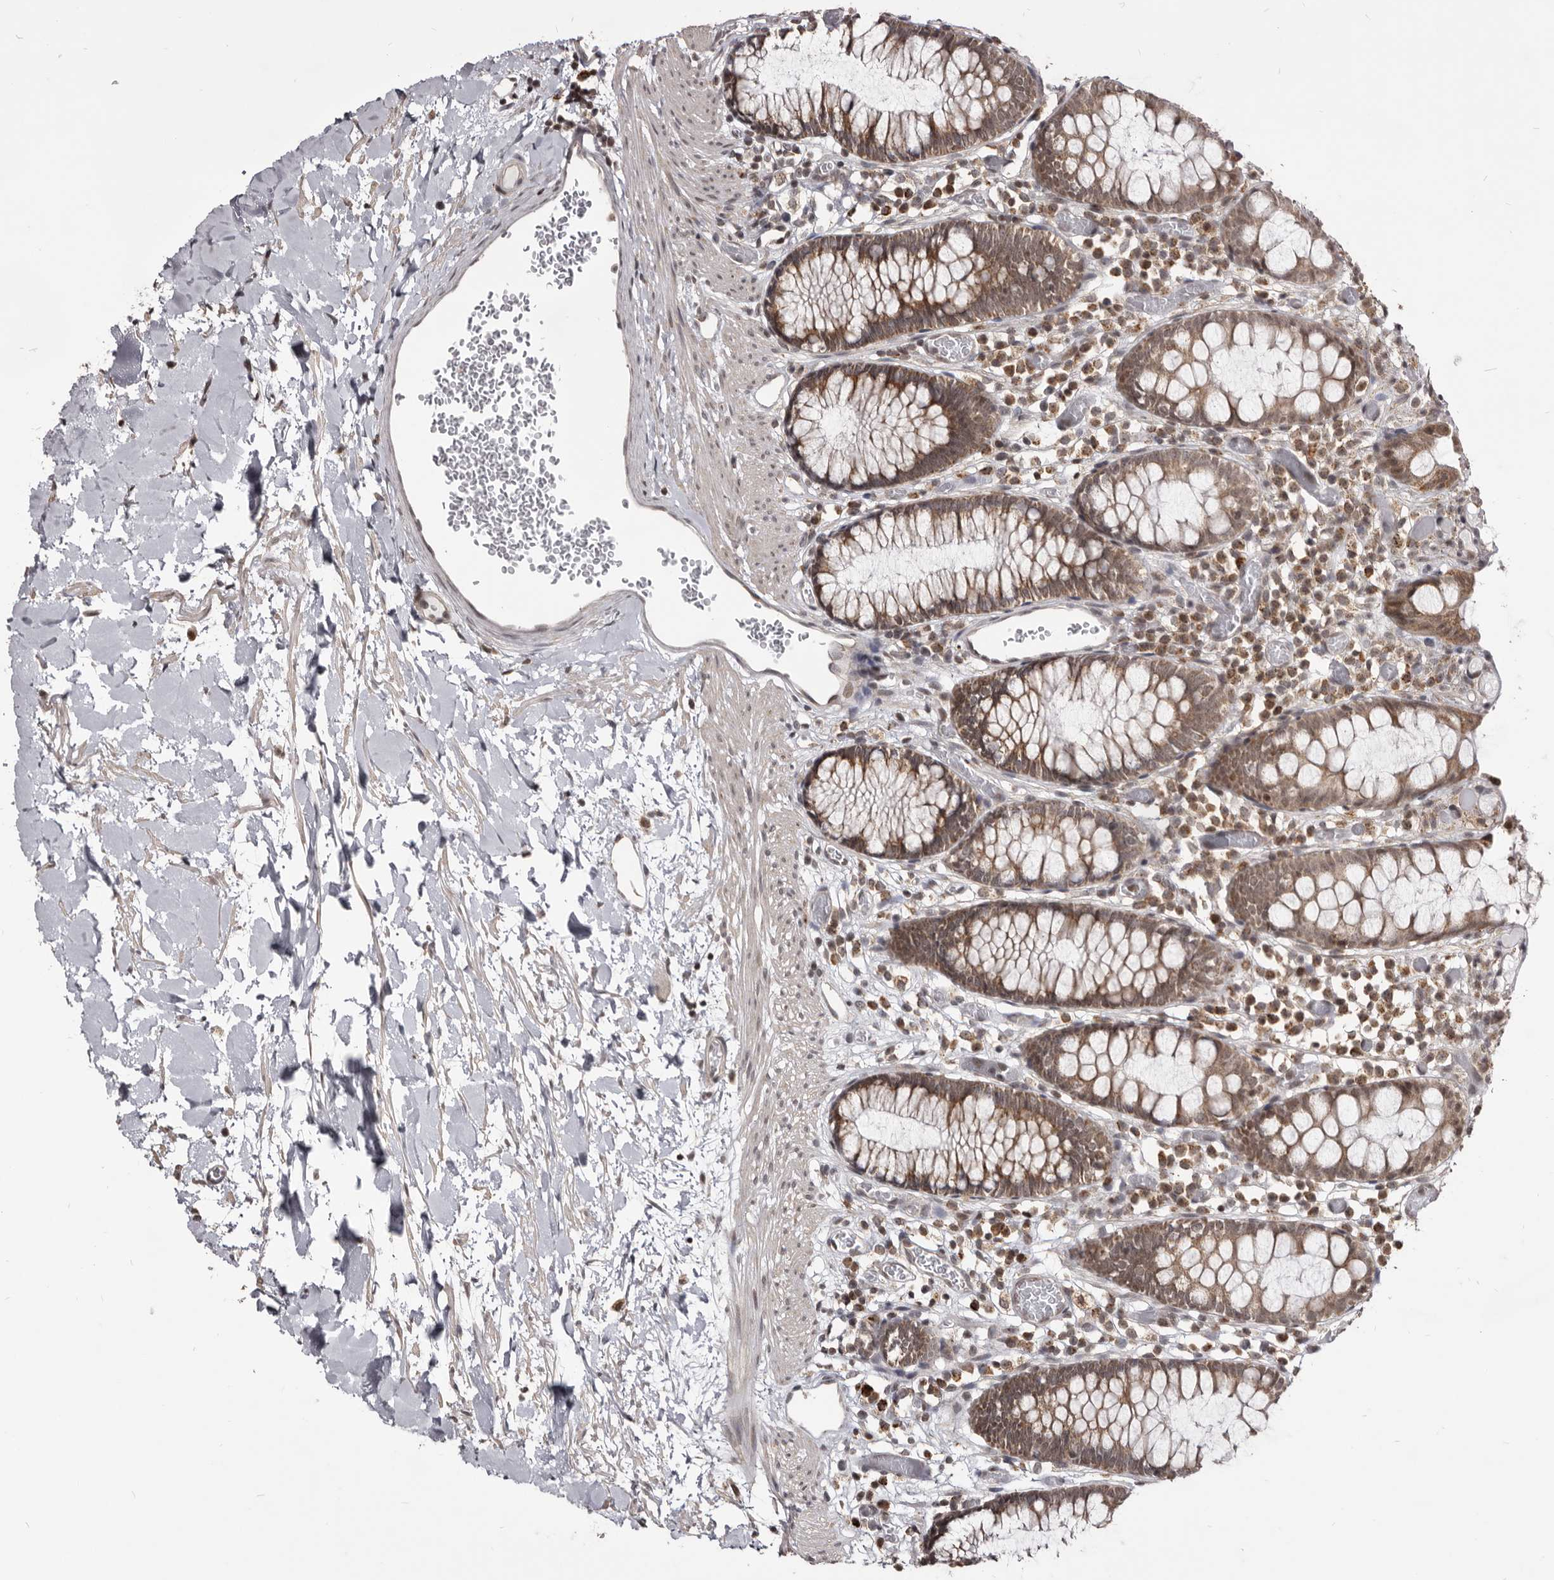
{"staining": {"intensity": "negative", "quantity": "none", "location": "none"}, "tissue": "colon", "cell_type": "Endothelial cells", "image_type": "normal", "snomed": [{"axis": "morphology", "description": "Normal tissue, NOS"}, {"axis": "topography", "description": "Colon"}], "caption": "The photomicrograph displays no significant positivity in endothelial cells of colon. (DAB IHC visualized using brightfield microscopy, high magnification).", "gene": "THUMPD1", "patient": {"sex": "male", "age": 14}}